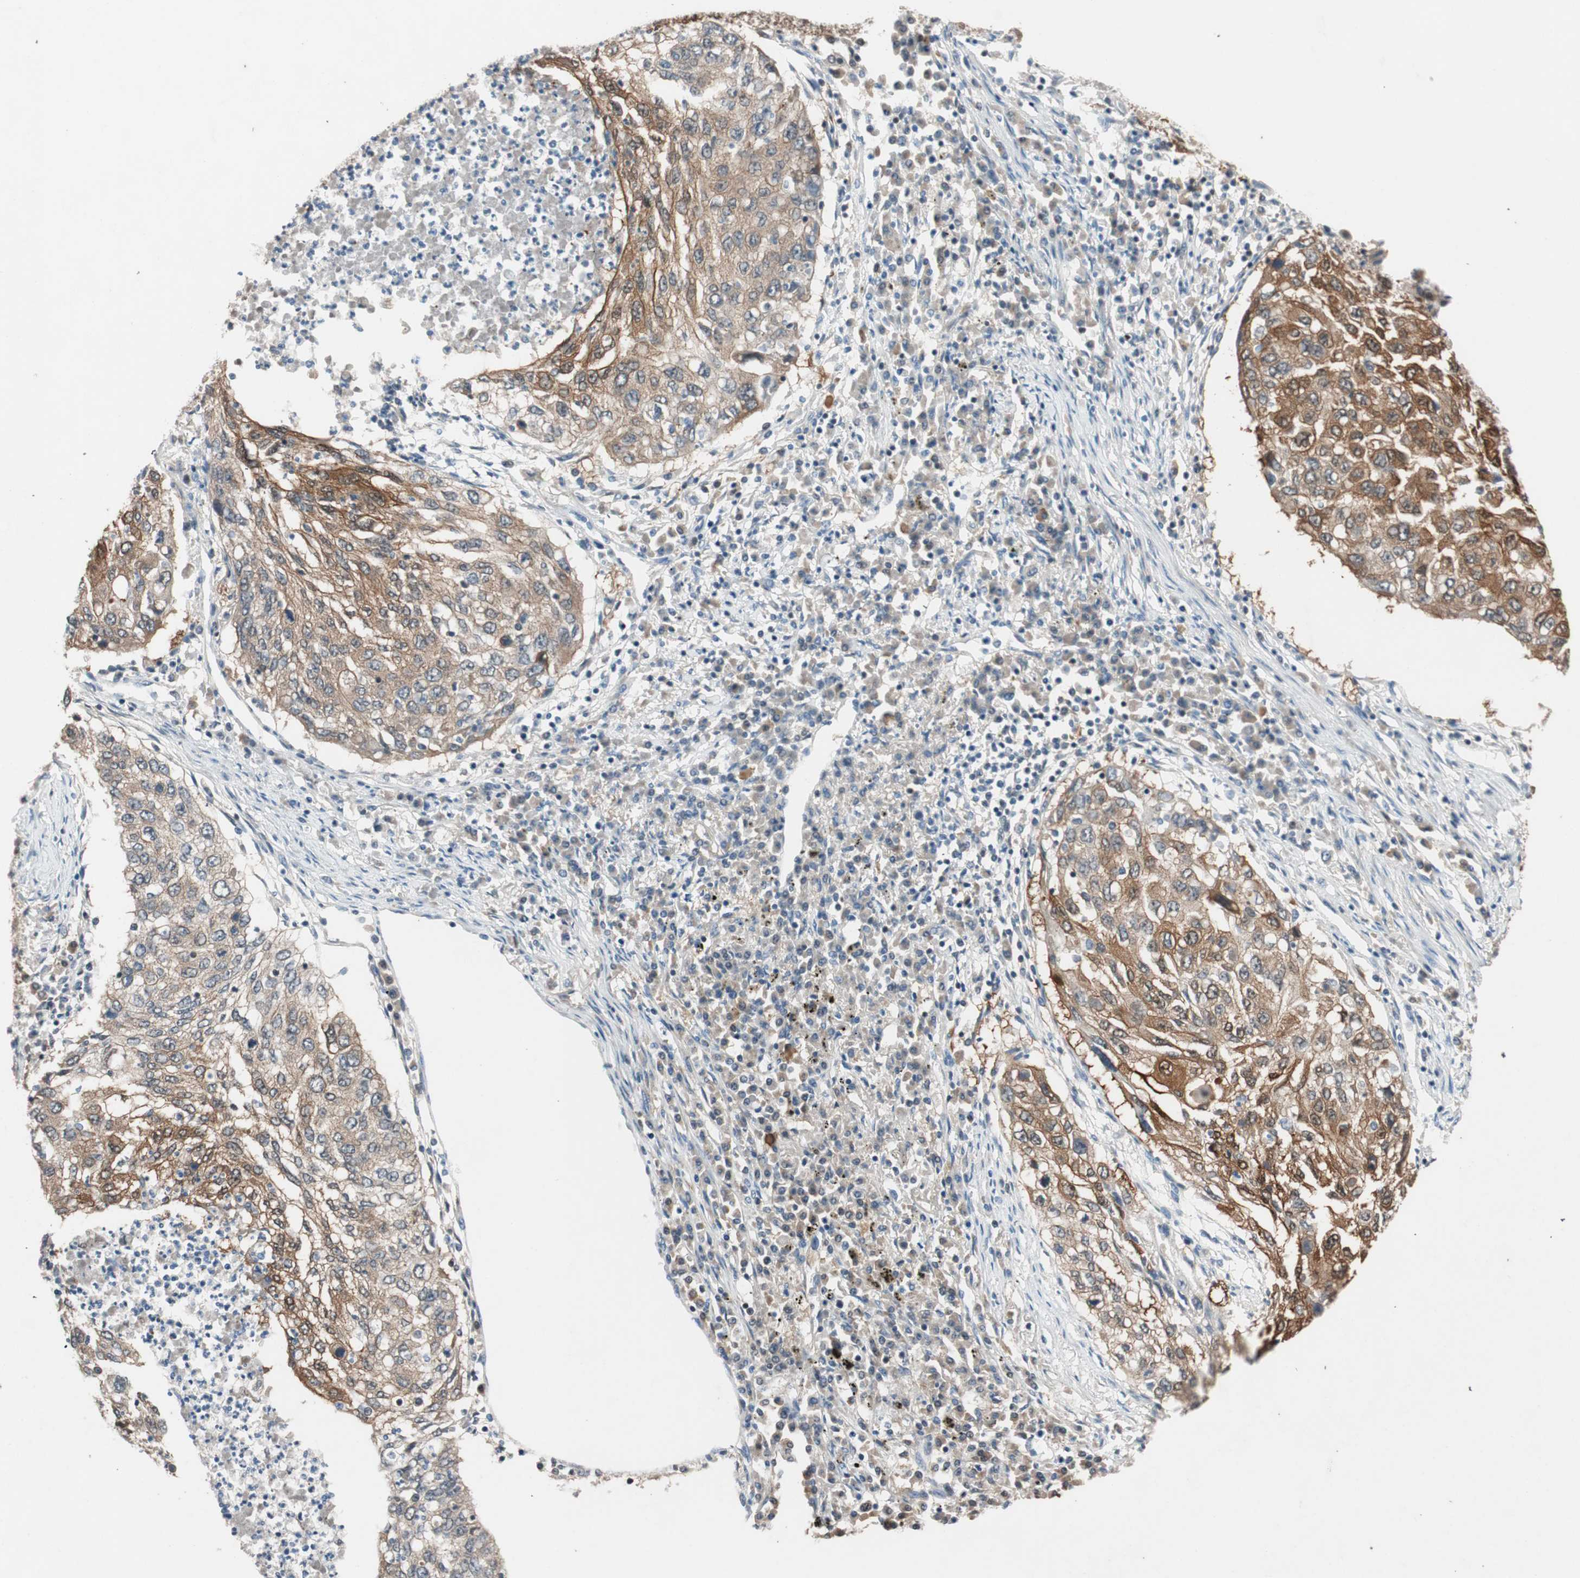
{"staining": {"intensity": "moderate", "quantity": ">75%", "location": "cytoplasmic/membranous"}, "tissue": "lung cancer", "cell_type": "Tumor cells", "image_type": "cancer", "snomed": [{"axis": "morphology", "description": "Squamous cell carcinoma, NOS"}, {"axis": "topography", "description": "Lung"}], "caption": "The immunohistochemical stain highlights moderate cytoplasmic/membranous staining in tumor cells of squamous cell carcinoma (lung) tissue.", "gene": "SERPINB5", "patient": {"sex": "female", "age": 63}}